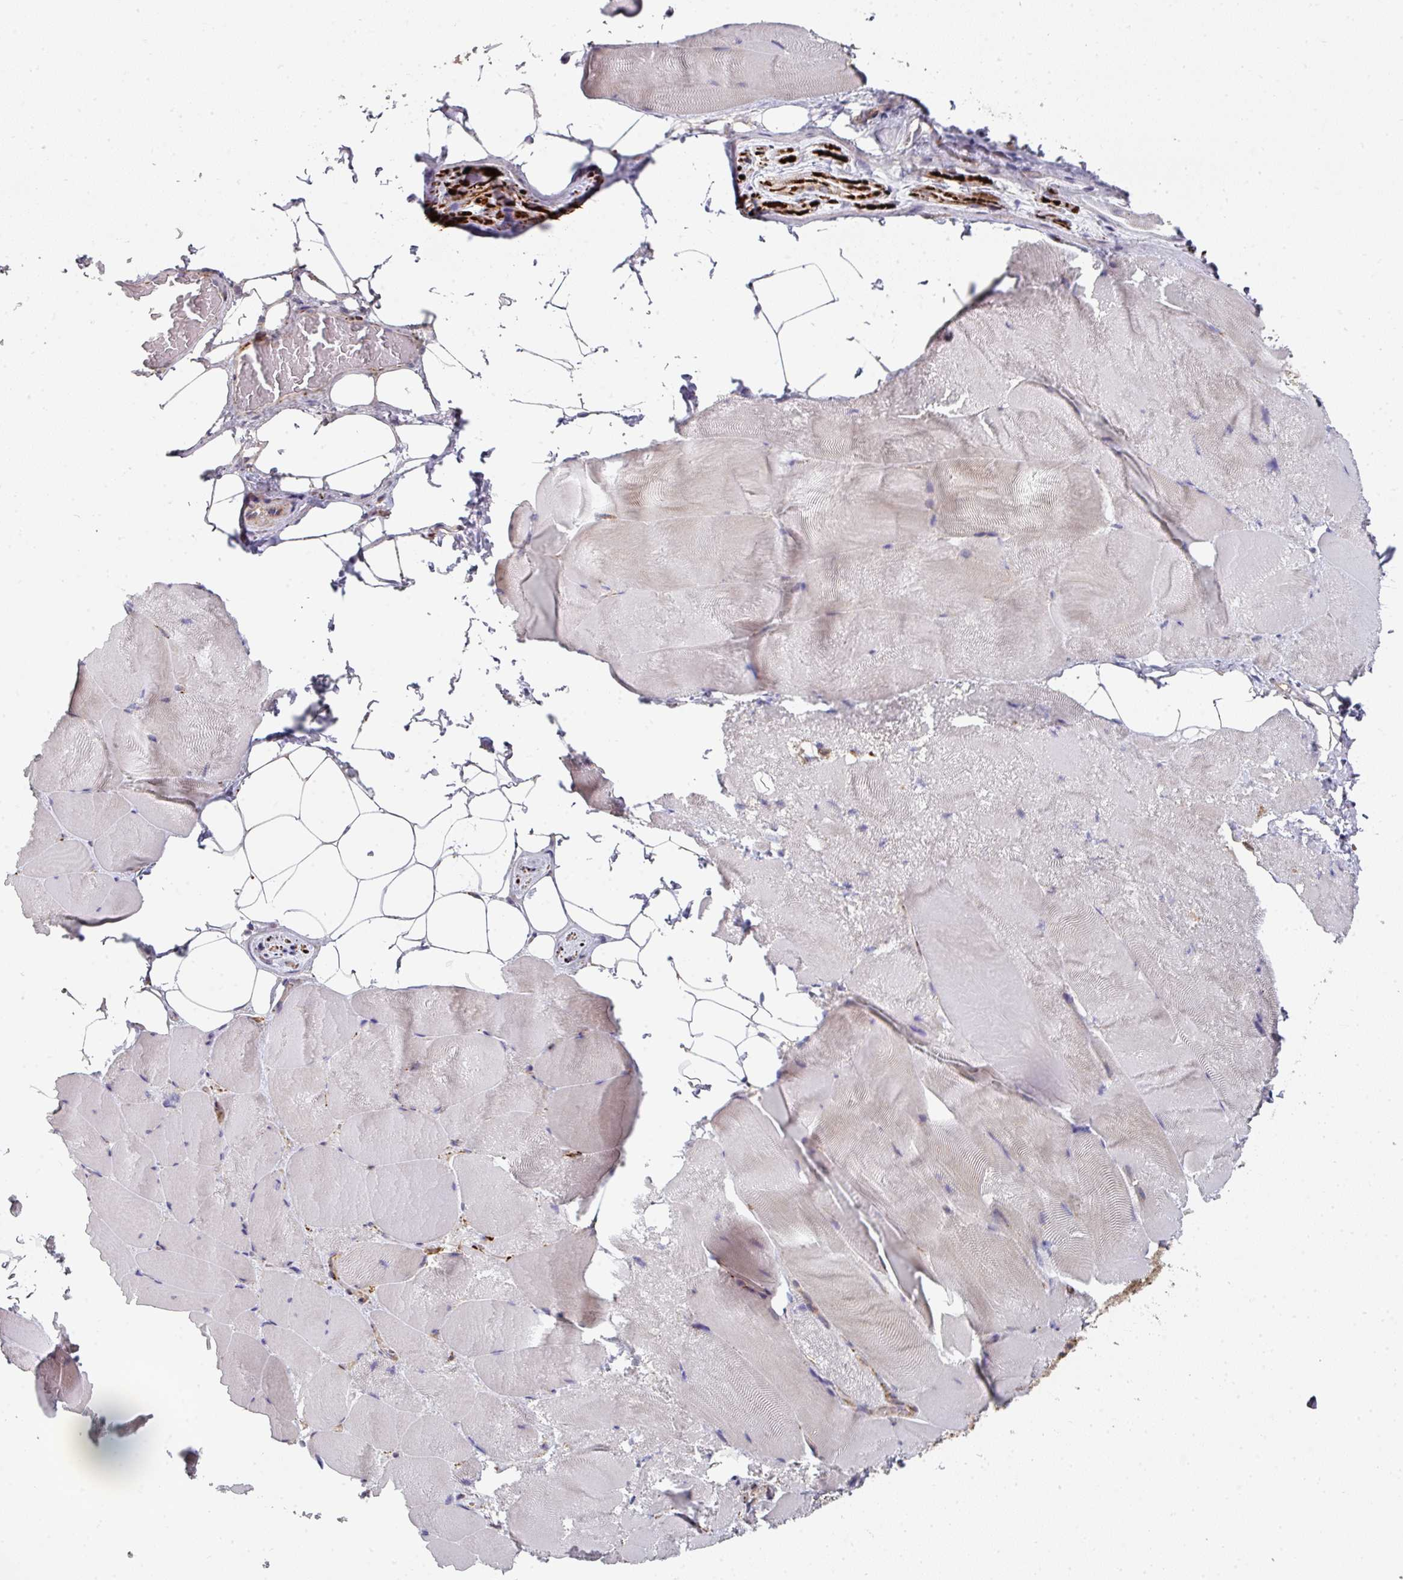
{"staining": {"intensity": "weak", "quantity": "<25%", "location": "cytoplasmic/membranous"}, "tissue": "skeletal muscle", "cell_type": "Myocytes", "image_type": "normal", "snomed": [{"axis": "morphology", "description": "Normal tissue, NOS"}, {"axis": "topography", "description": "Skeletal muscle"}], "caption": "DAB (3,3'-diaminobenzidine) immunohistochemical staining of benign human skeletal muscle displays no significant expression in myocytes. The staining is performed using DAB (3,3'-diaminobenzidine) brown chromogen with nuclei counter-stained in using hematoxylin.", "gene": "BEND5", "patient": {"sex": "female", "age": 64}}